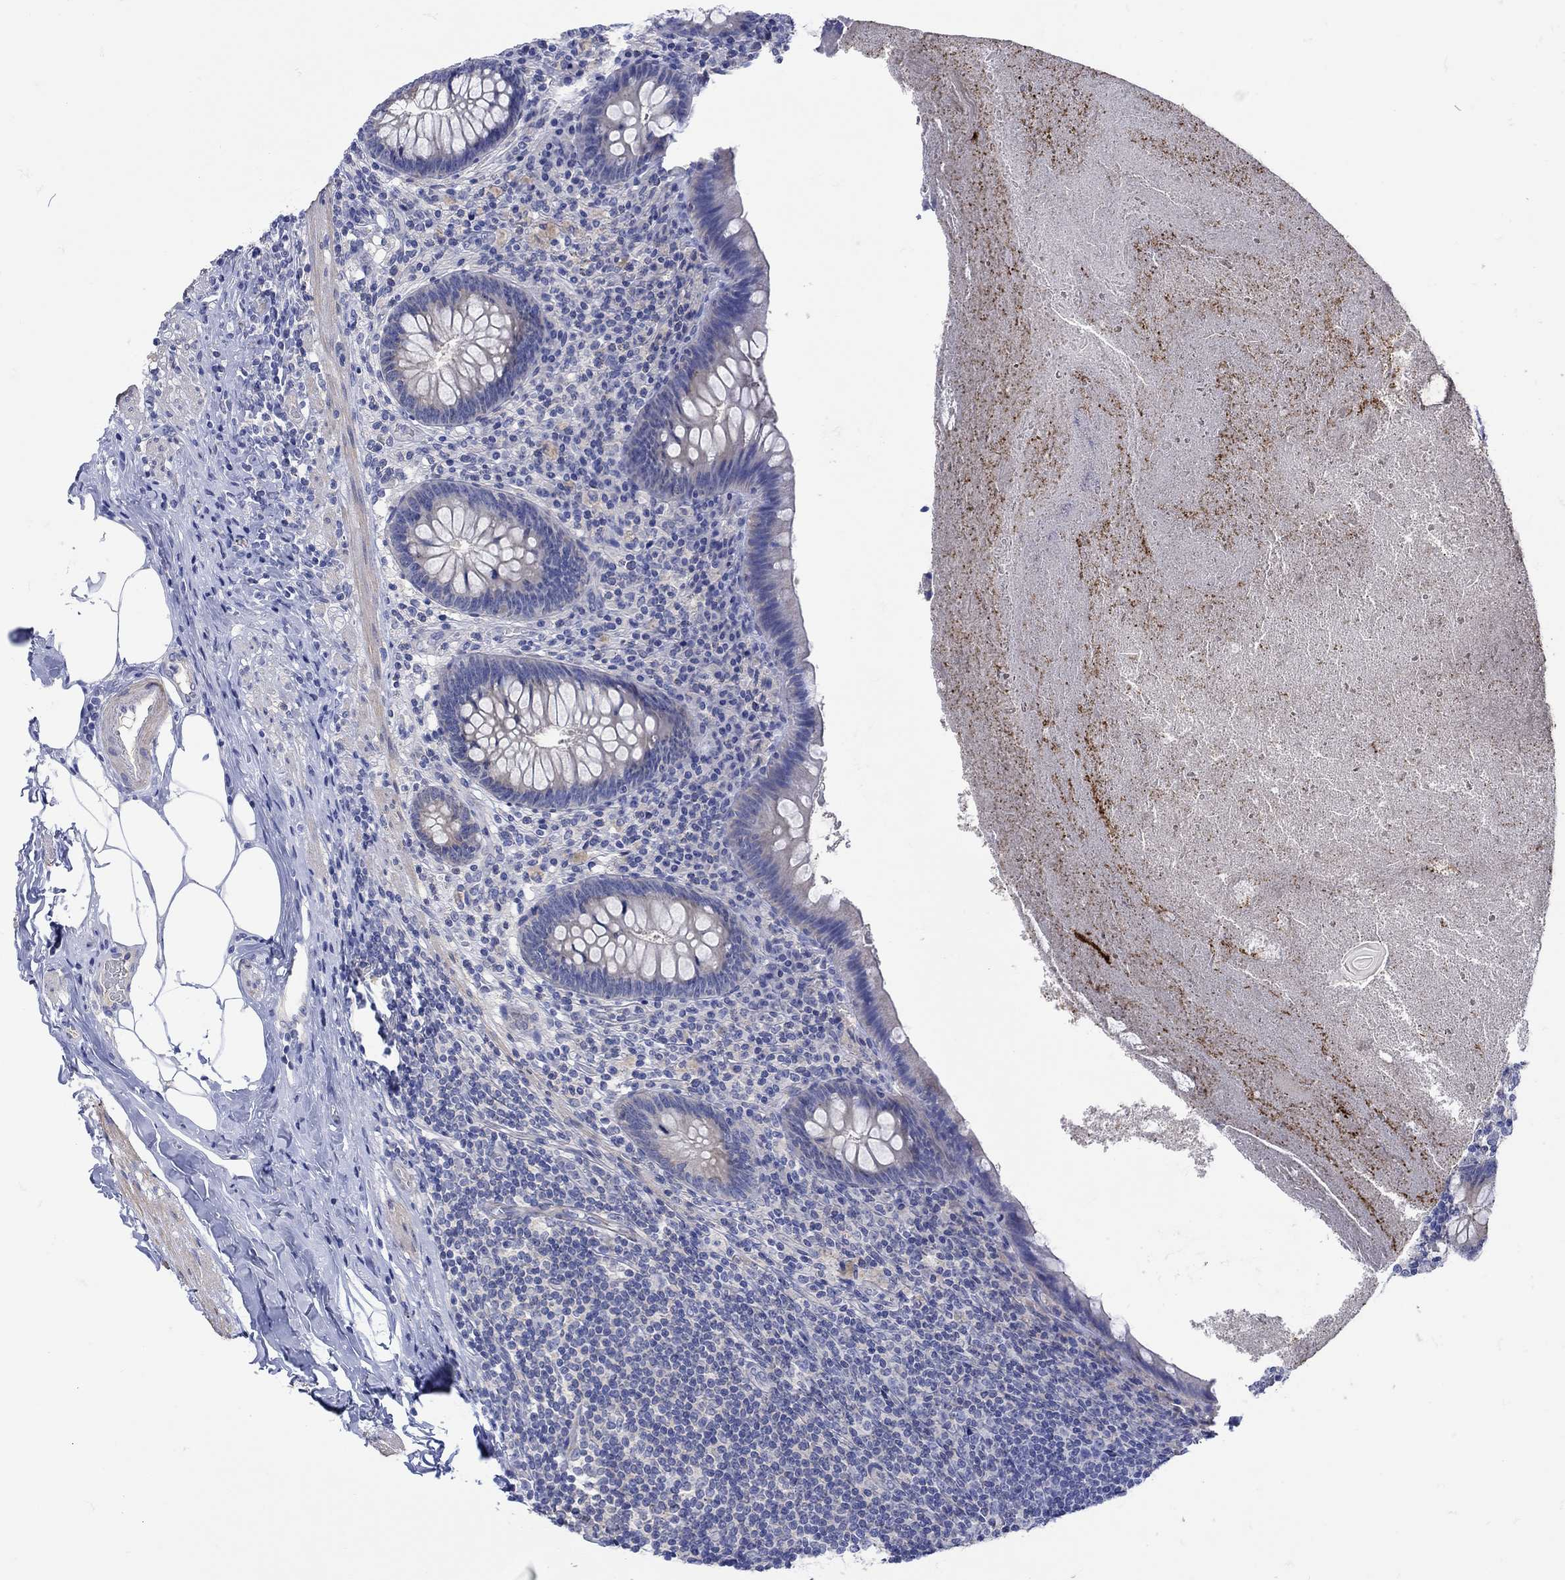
{"staining": {"intensity": "negative", "quantity": "none", "location": "none"}, "tissue": "appendix", "cell_type": "Glandular cells", "image_type": "normal", "snomed": [{"axis": "morphology", "description": "Normal tissue, NOS"}, {"axis": "topography", "description": "Appendix"}], "caption": "Glandular cells are negative for brown protein staining in unremarkable appendix. (DAB immunohistochemistry (IHC) with hematoxylin counter stain).", "gene": "MSI1", "patient": {"sex": "male", "age": 47}}